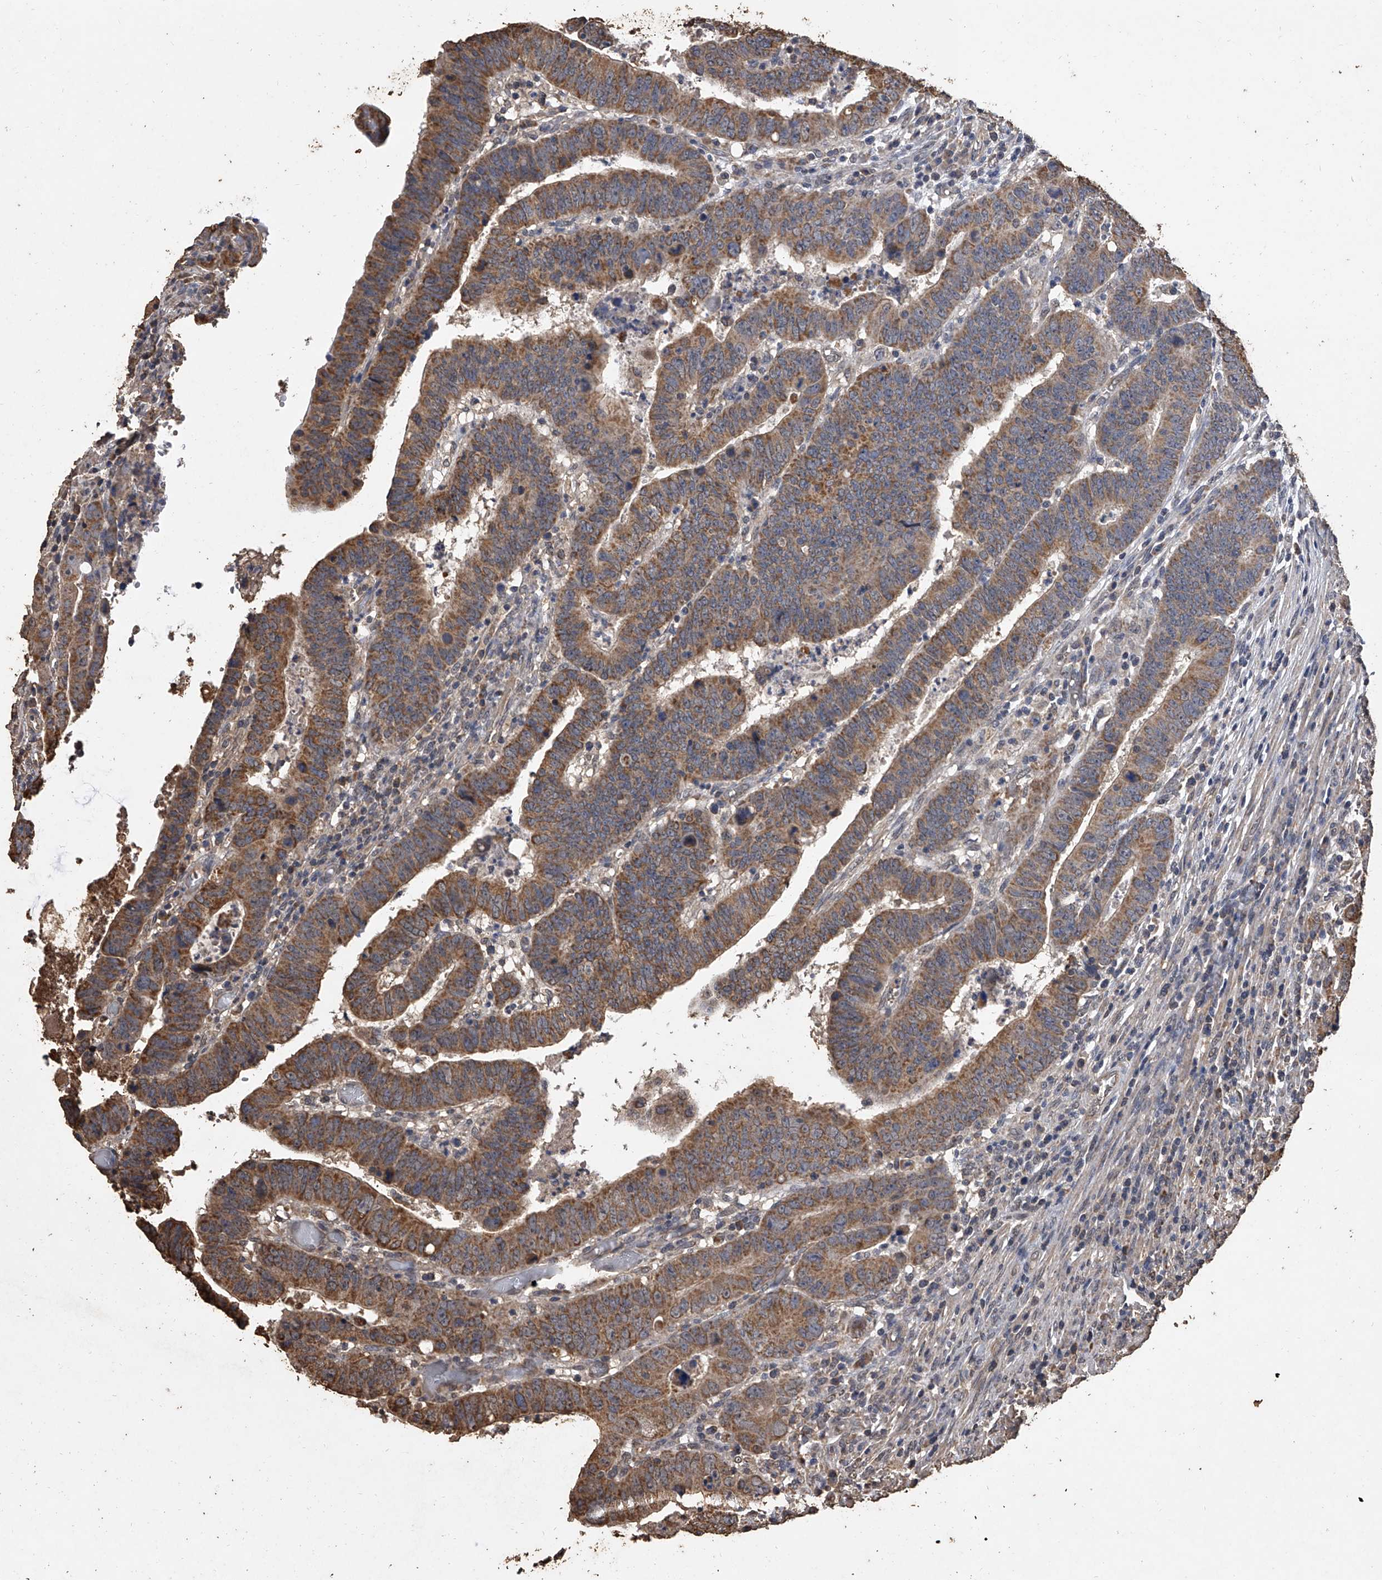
{"staining": {"intensity": "strong", "quantity": ">75%", "location": "cytoplasmic/membranous"}, "tissue": "colorectal cancer", "cell_type": "Tumor cells", "image_type": "cancer", "snomed": [{"axis": "morphology", "description": "Normal tissue, NOS"}, {"axis": "morphology", "description": "Adenocarcinoma, NOS"}, {"axis": "topography", "description": "Rectum"}], "caption": "Protein staining exhibits strong cytoplasmic/membranous staining in approximately >75% of tumor cells in colorectal cancer (adenocarcinoma).", "gene": "MRPL28", "patient": {"sex": "female", "age": 65}}